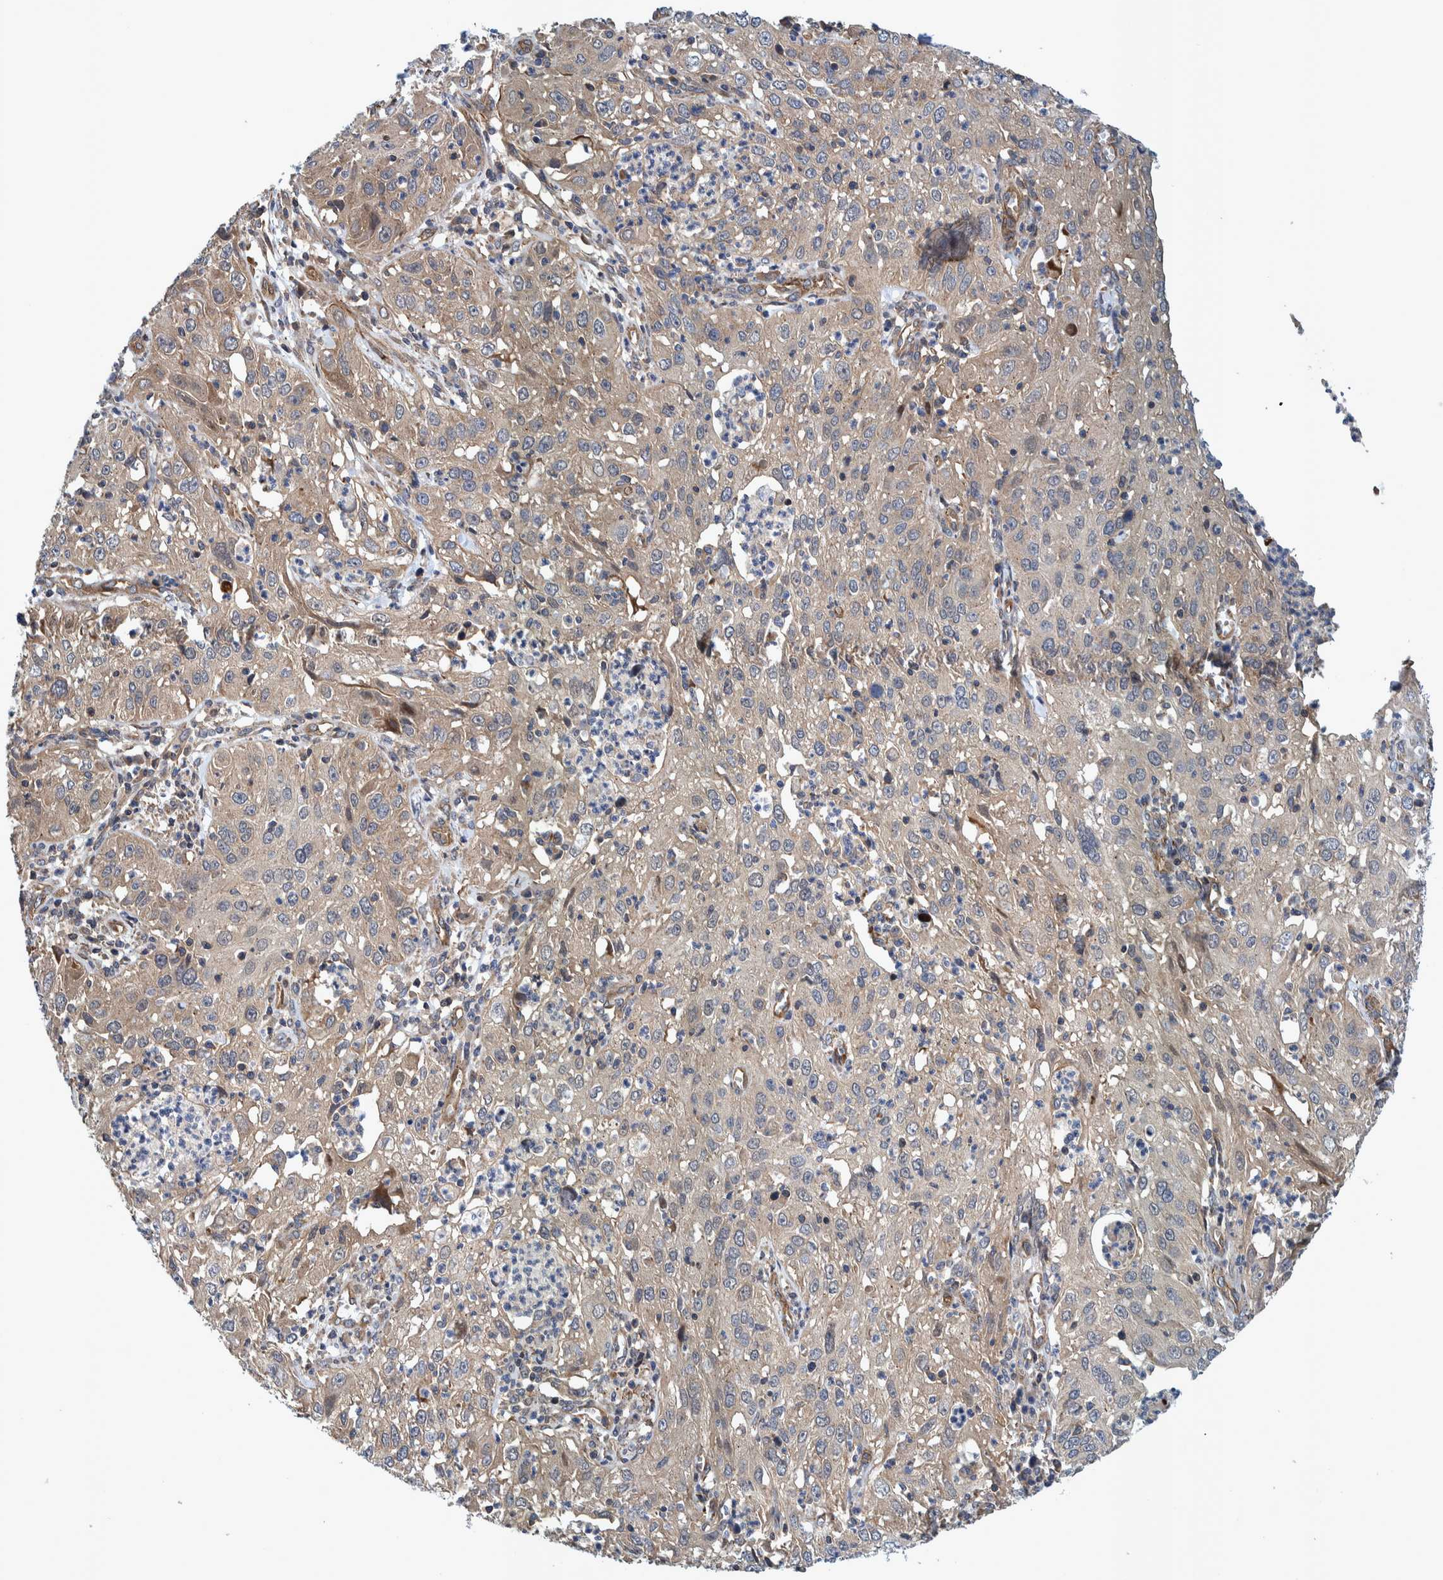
{"staining": {"intensity": "weak", "quantity": ">75%", "location": "cytoplasmic/membranous"}, "tissue": "cervical cancer", "cell_type": "Tumor cells", "image_type": "cancer", "snomed": [{"axis": "morphology", "description": "Squamous cell carcinoma, NOS"}, {"axis": "topography", "description": "Cervix"}], "caption": "Protein expression analysis of squamous cell carcinoma (cervical) displays weak cytoplasmic/membranous staining in approximately >75% of tumor cells. (IHC, brightfield microscopy, high magnification).", "gene": "GRPEL2", "patient": {"sex": "female", "age": 32}}